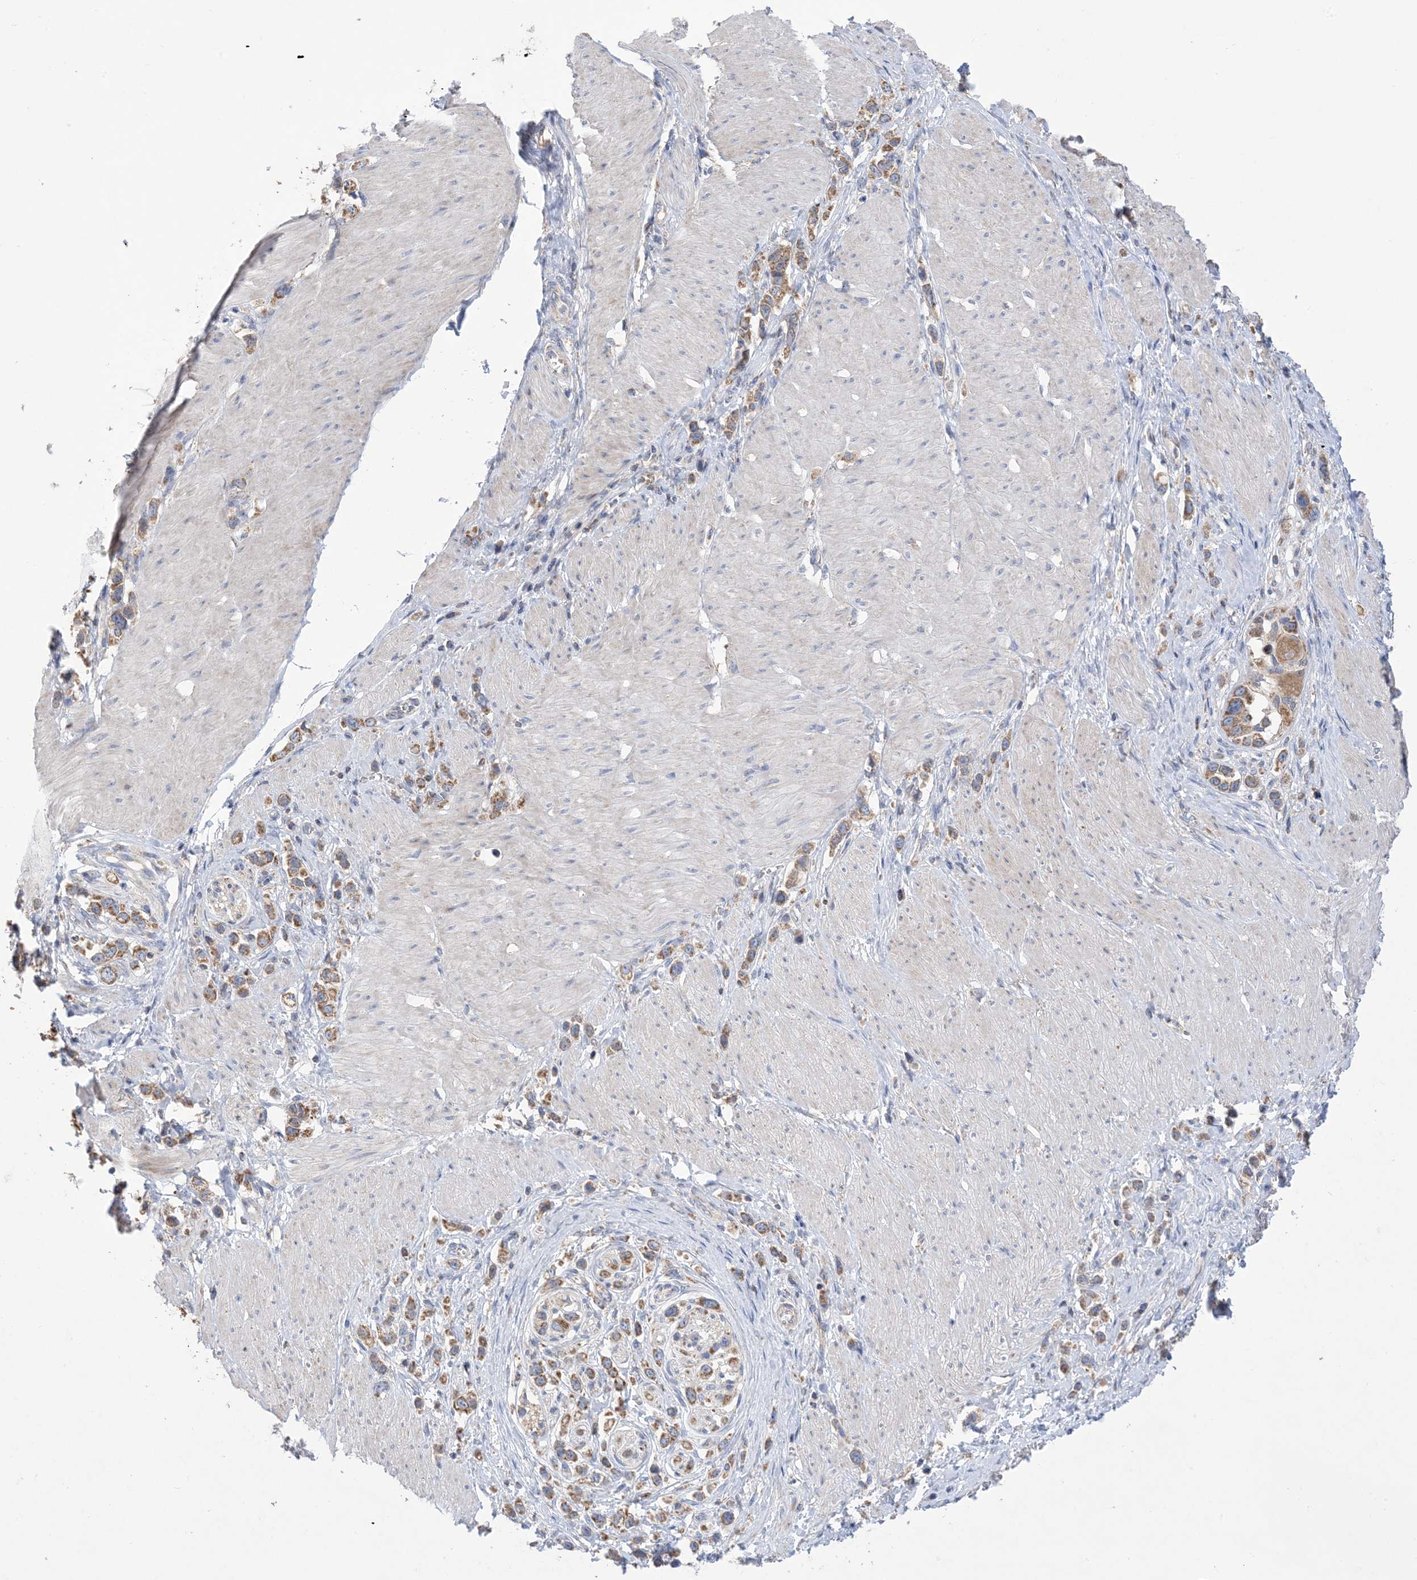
{"staining": {"intensity": "moderate", "quantity": ">75%", "location": "cytoplasmic/membranous"}, "tissue": "stomach cancer", "cell_type": "Tumor cells", "image_type": "cancer", "snomed": [{"axis": "morphology", "description": "Normal tissue, NOS"}, {"axis": "morphology", "description": "Adenocarcinoma, NOS"}, {"axis": "topography", "description": "Stomach, upper"}, {"axis": "topography", "description": "Stomach"}], "caption": "Protein positivity by IHC demonstrates moderate cytoplasmic/membranous positivity in about >75% of tumor cells in adenocarcinoma (stomach).", "gene": "CLEC16A", "patient": {"sex": "female", "age": 65}}